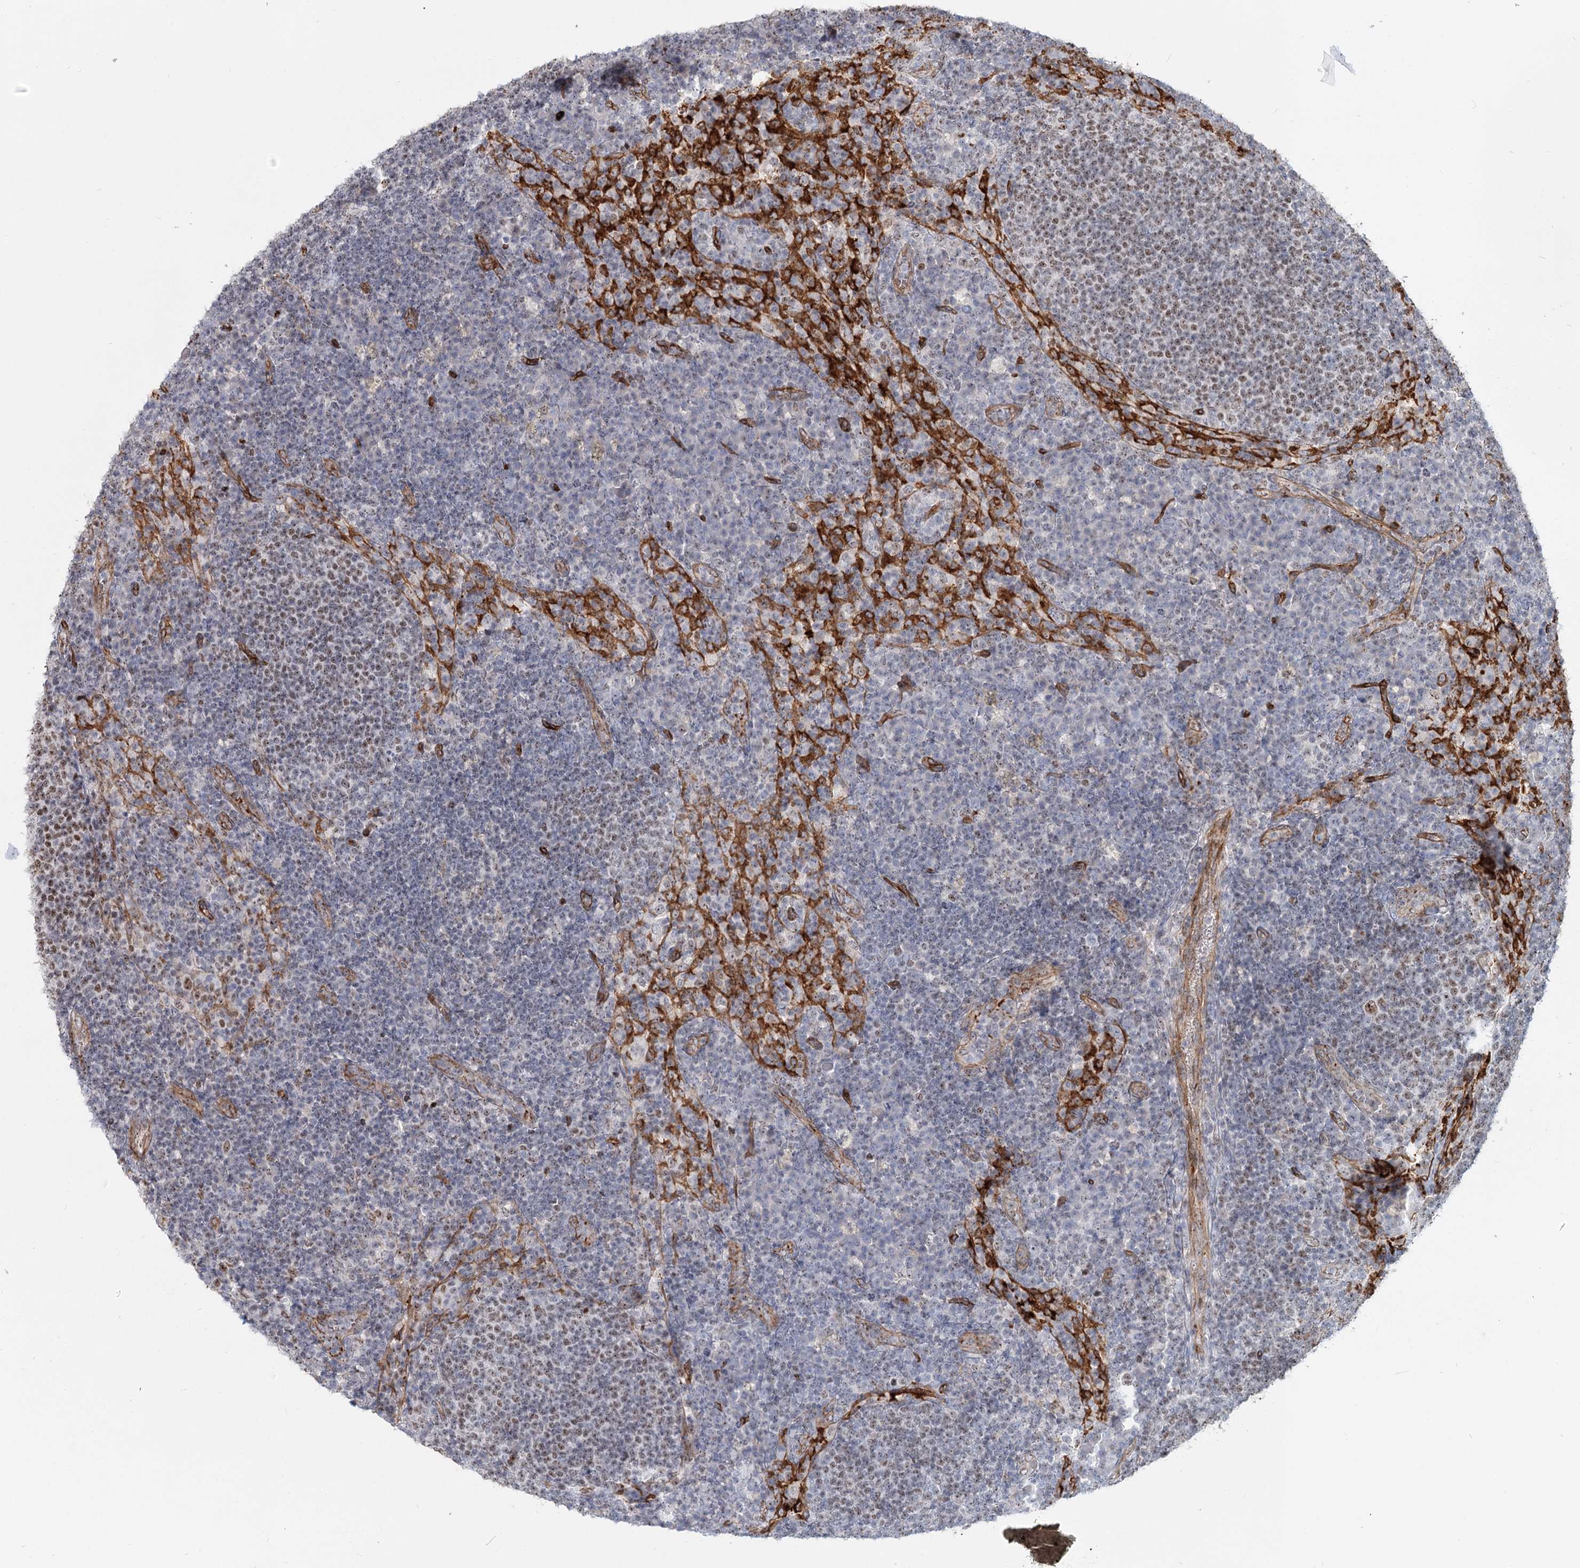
{"staining": {"intensity": "negative", "quantity": "none", "location": "none"}, "tissue": "lymph node", "cell_type": "Germinal center cells", "image_type": "normal", "snomed": [{"axis": "morphology", "description": "Normal tissue, NOS"}, {"axis": "topography", "description": "Lymph node"}], "caption": "Lymph node stained for a protein using immunohistochemistry (IHC) reveals no staining germinal center cells.", "gene": "ZFYVE28", "patient": {"sex": "female", "age": 70}}